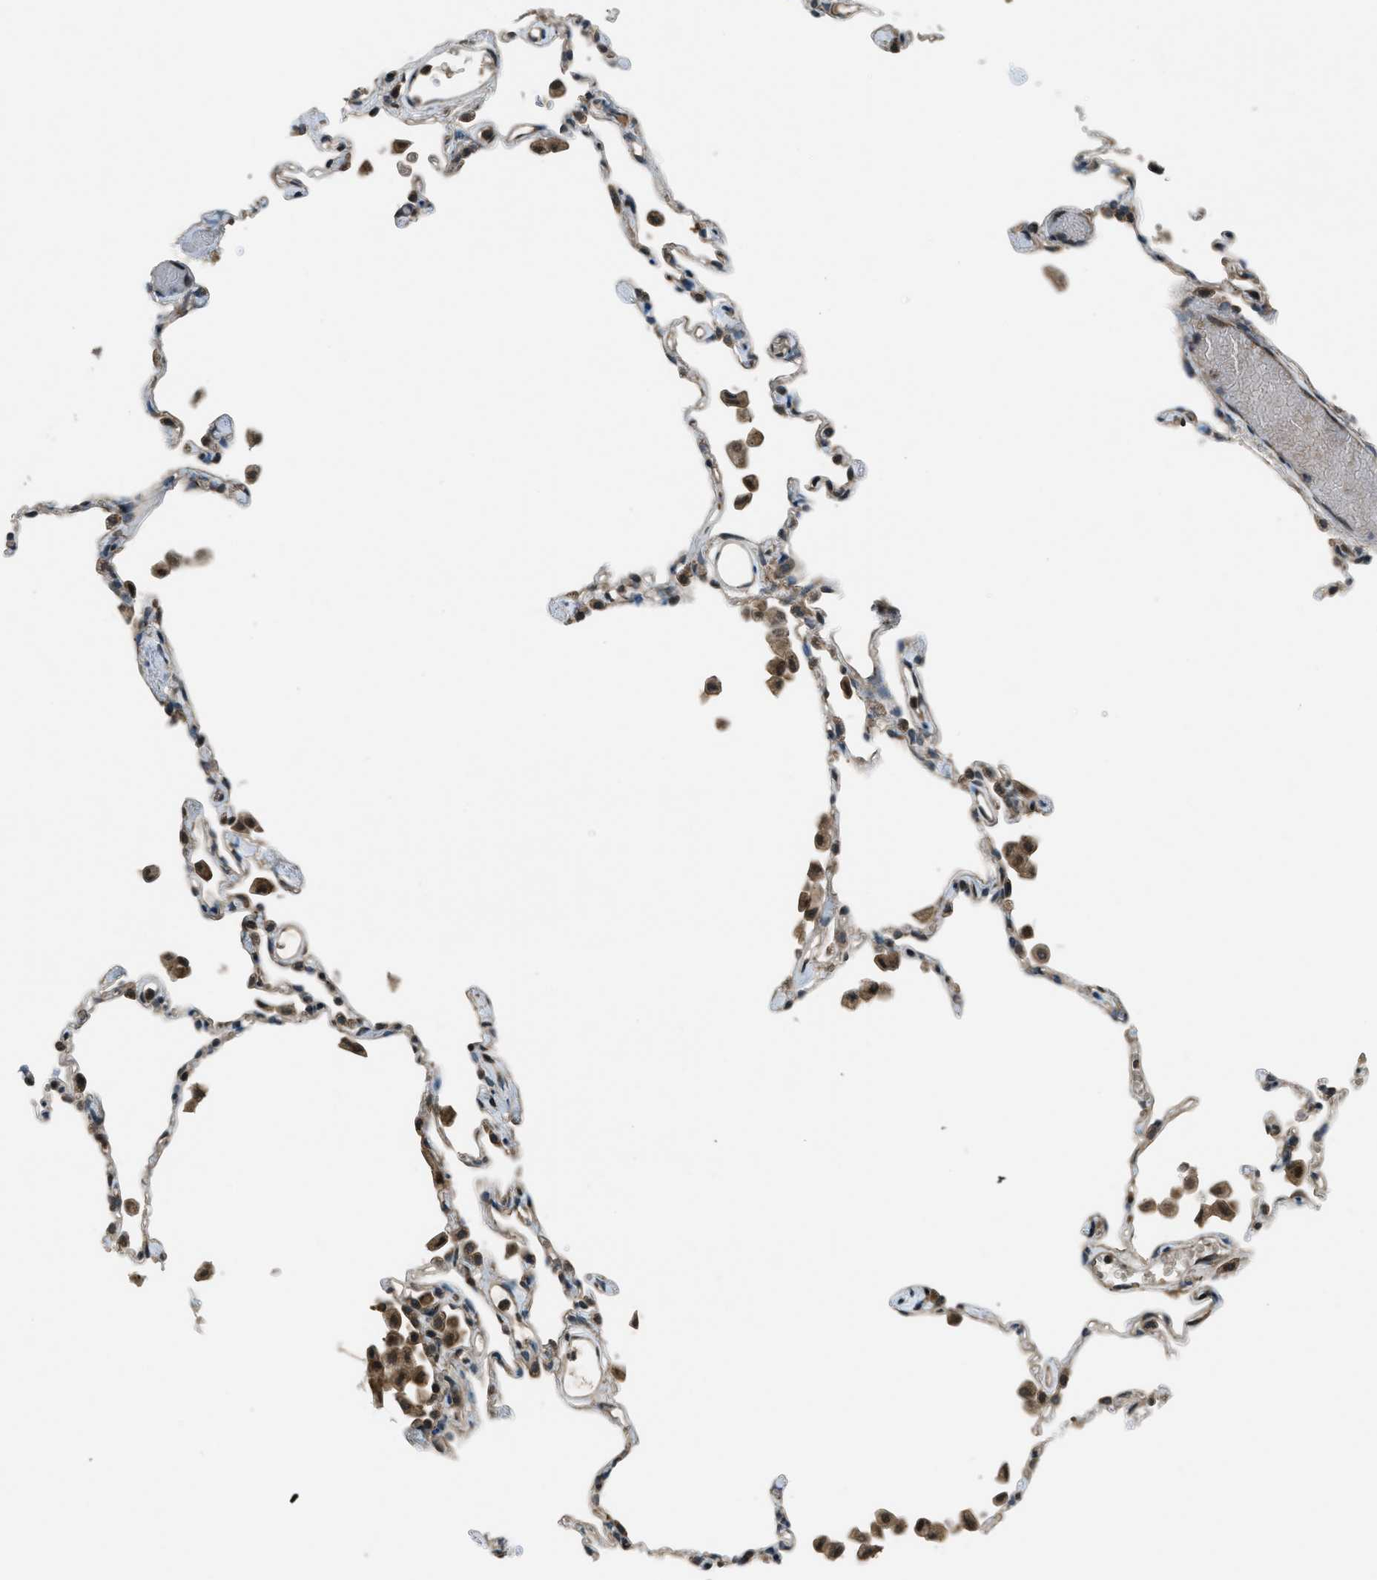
{"staining": {"intensity": "weak", "quantity": "25%-75%", "location": "cytoplasmic/membranous"}, "tissue": "lung", "cell_type": "Alveolar cells", "image_type": "normal", "snomed": [{"axis": "morphology", "description": "Normal tissue, NOS"}, {"axis": "topography", "description": "Lung"}], "caption": "Immunohistochemical staining of normal human lung reveals weak cytoplasmic/membranous protein positivity in about 25%-75% of alveolar cells. (DAB (3,3'-diaminobenzidine) = brown stain, brightfield microscopy at high magnification).", "gene": "ASAP2", "patient": {"sex": "female", "age": 49}}